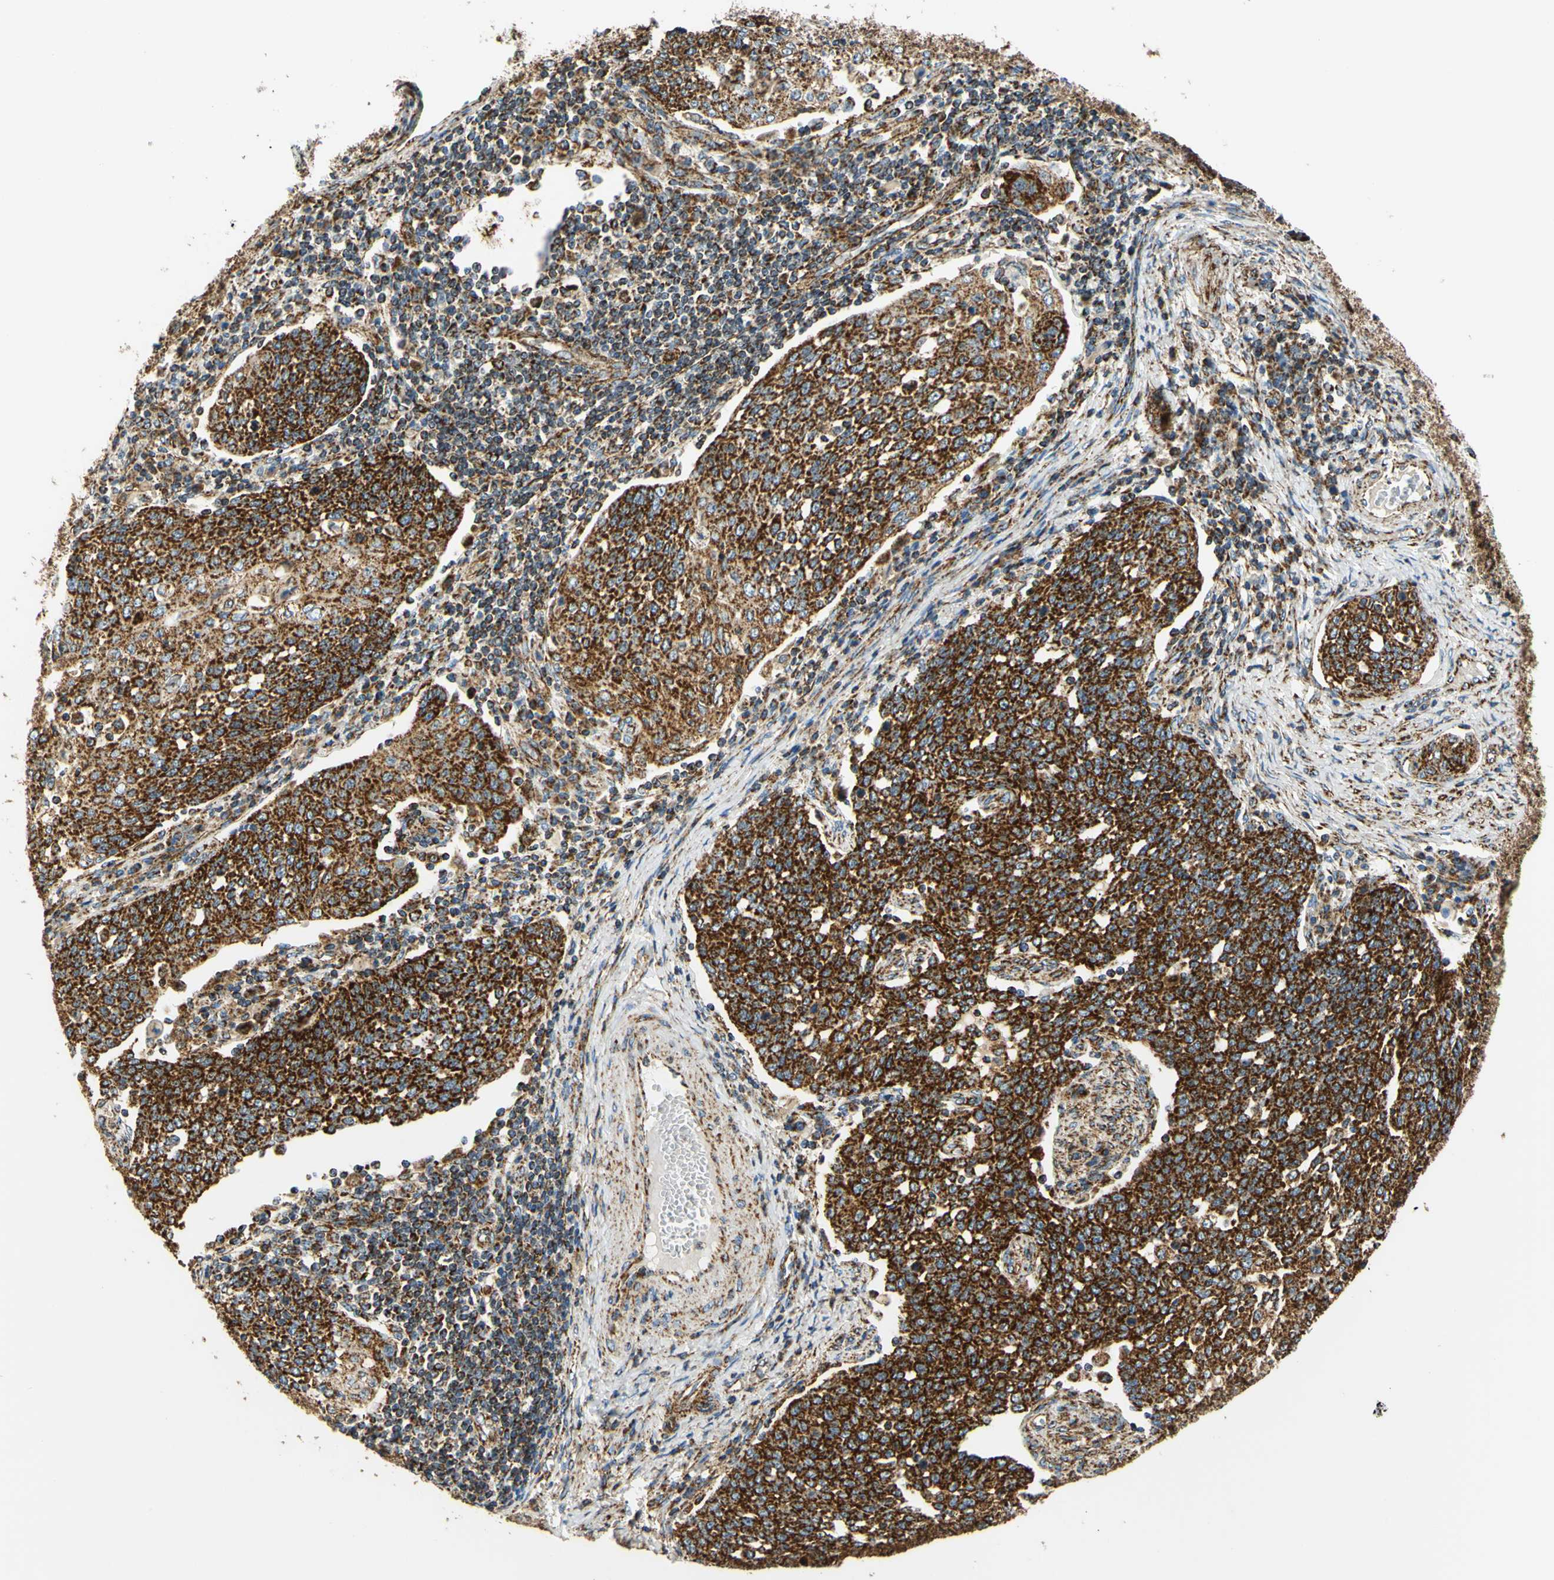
{"staining": {"intensity": "strong", "quantity": ">75%", "location": "cytoplasmic/membranous"}, "tissue": "cervical cancer", "cell_type": "Tumor cells", "image_type": "cancer", "snomed": [{"axis": "morphology", "description": "Squamous cell carcinoma, NOS"}, {"axis": "topography", "description": "Cervix"}], "caption": "Protein positivity by IHC displays strong cytoplasmic/membranous staining in about >75% of tumor cells in cervical cancer (squamous cell carcinoma).", "gene": "MAVS", "patient": {"sex": "female", "age": 34}}